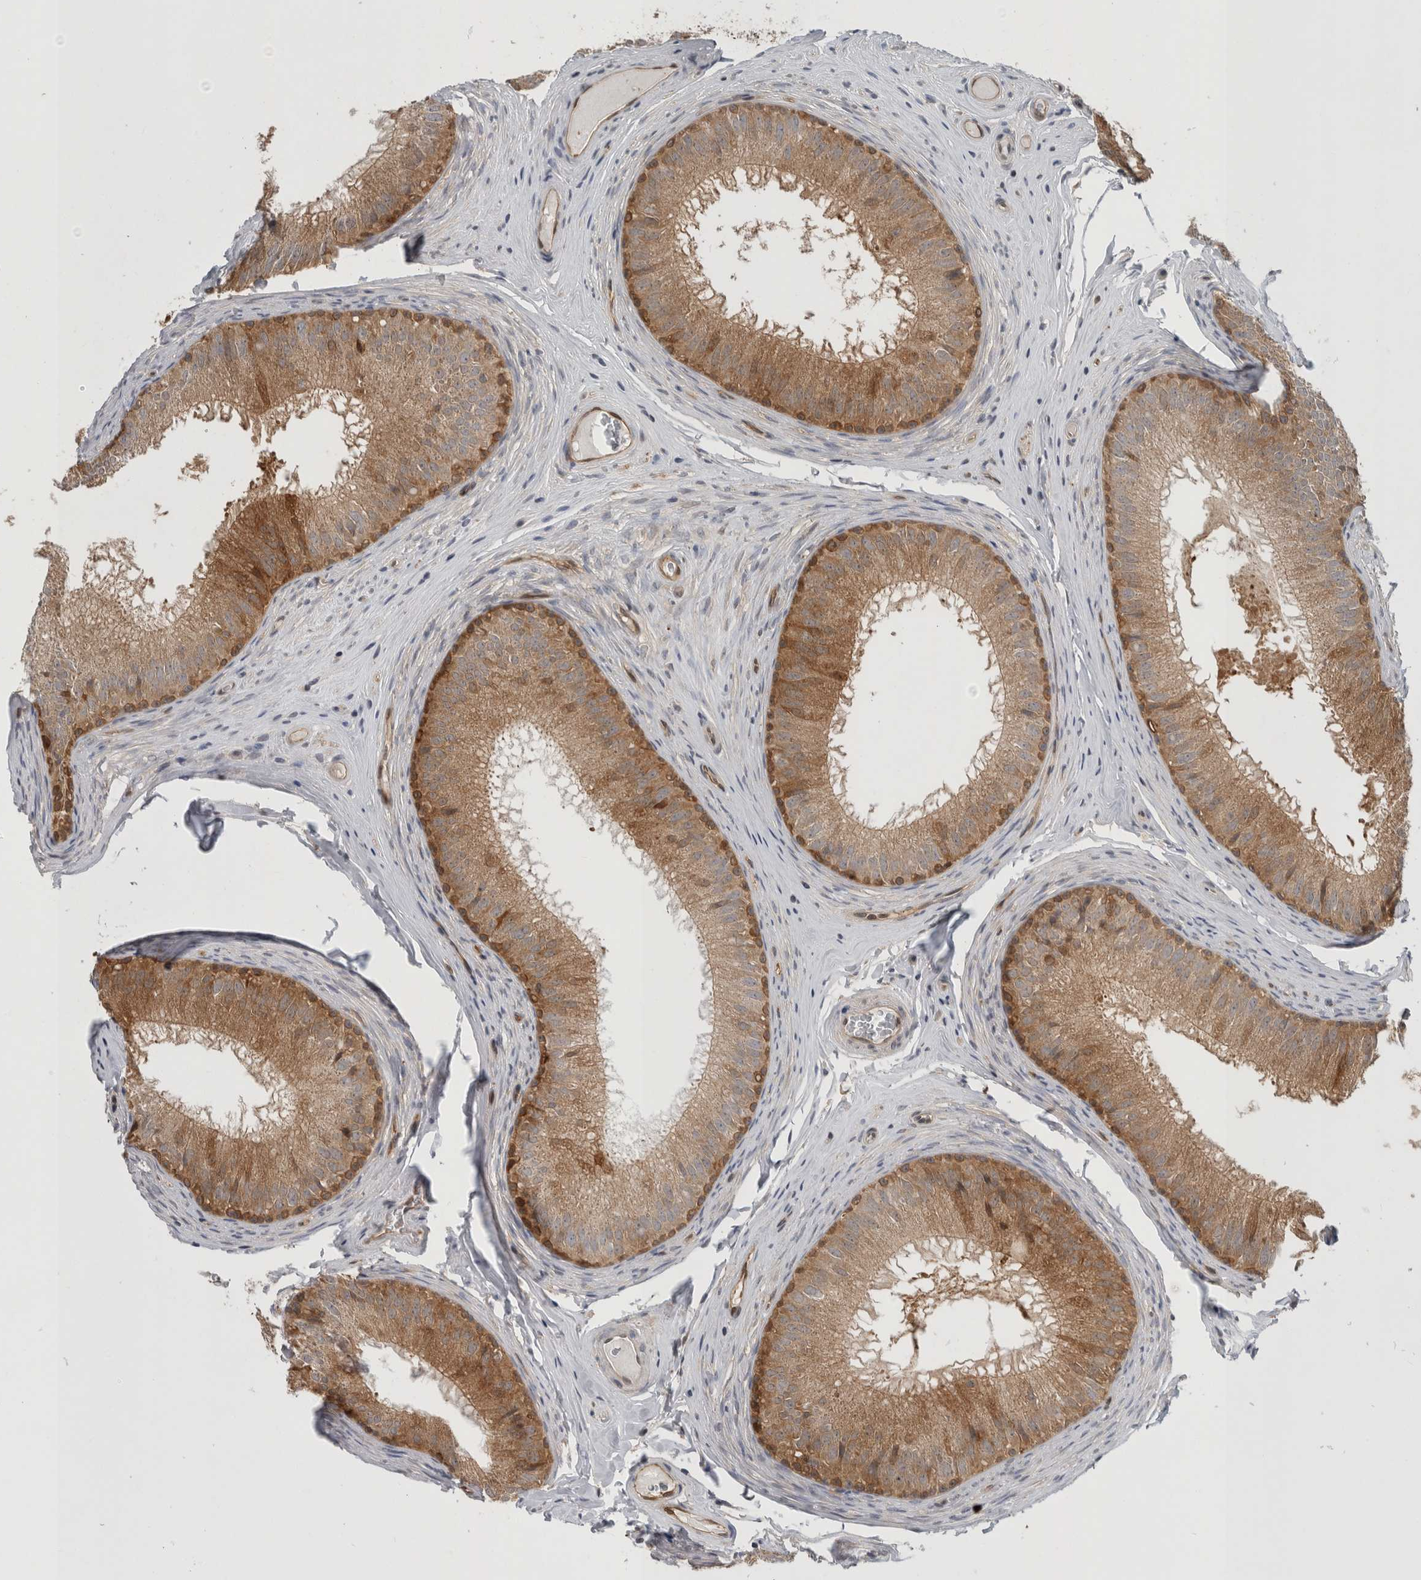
{"staining": {"intensity": "moderate", "quantity": ">75%", "location": "cytoplasmic/membranous"}, "tissue": "epididymis", "cell_type": "Glandular cells", "image_type": "normal", "snomed": [{"axis": "morphology", "description": "Normal tissue, NOS"}, {"axis": "topography", "description": "Epididymis"}], "caption": "The immunohistochemical stain labels moderate cytoplasmic/membranous expression in glandular cells of benign epididymis. (DAB IHC, brown staining for protein, blue staining for nuclei).", "gene": "ASTN2", "patient": {"sex": "male", "age": 32}}